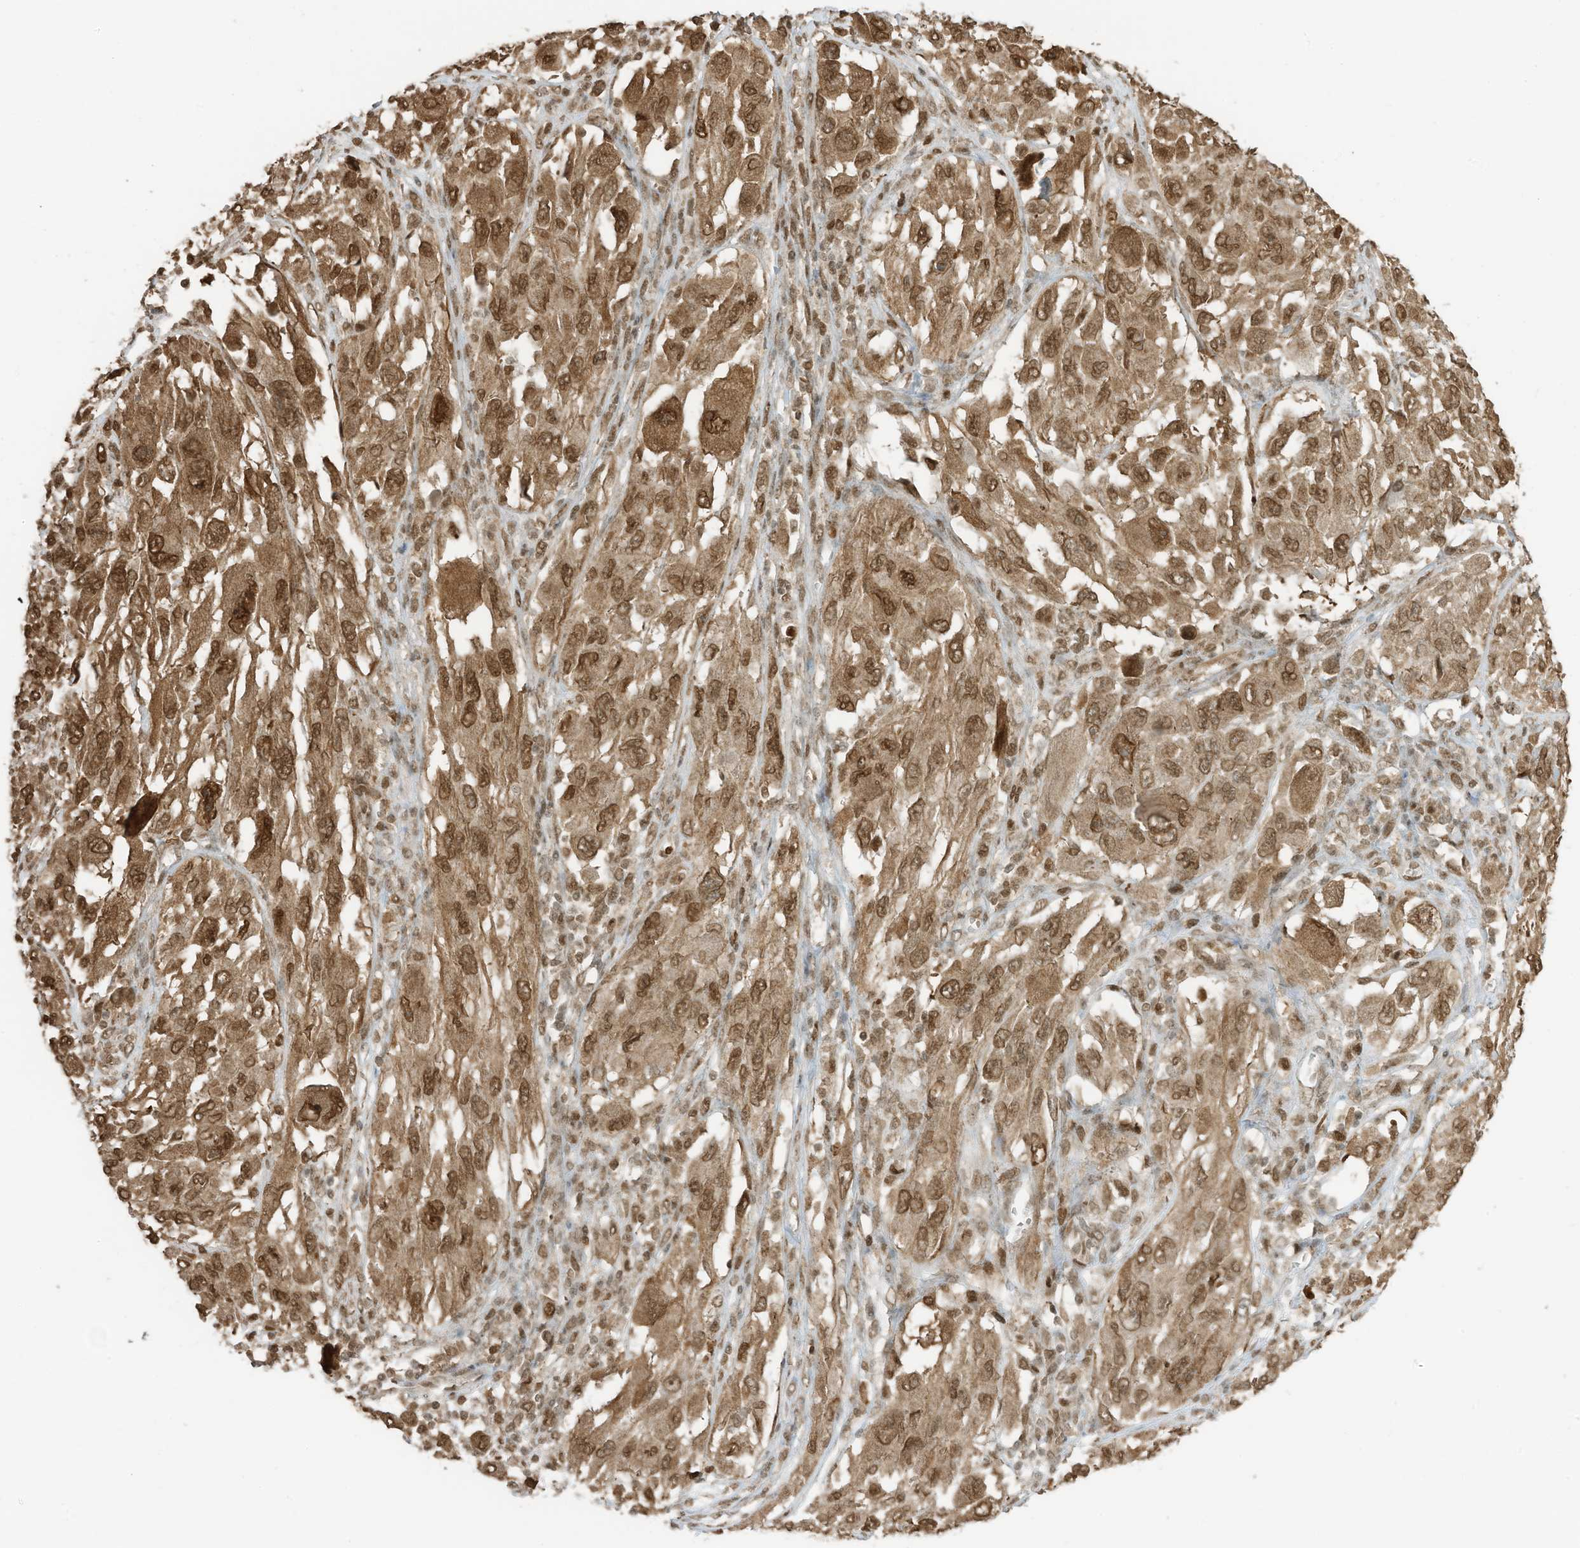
{"staining": {"intensity": "moderate", "quantity": ">75%", "location": "cytoplasmic/membranous,nuclear"}, "tissue": "melanoma", "cell_type": "Tumor cells", "image_type": "cancer", "snomed": [{"axis": "morphology", "description": "Malignant melanoma, NOS"}, {"axis": "topography", "description": "Skin"}], "caption": "Tumor cells display medium levels of moderate cytoplasmic/membranous and nuclear expression in approximately >75% of cells in human melanoma. (Stains: DAB (3,3'-diaminobenzidine) in brown, nuclei in blue, Microscopy: brightfield microscopy at high magnification).", "gene": "KPNB1", "patient": {"sex": "female", "age": 91}}